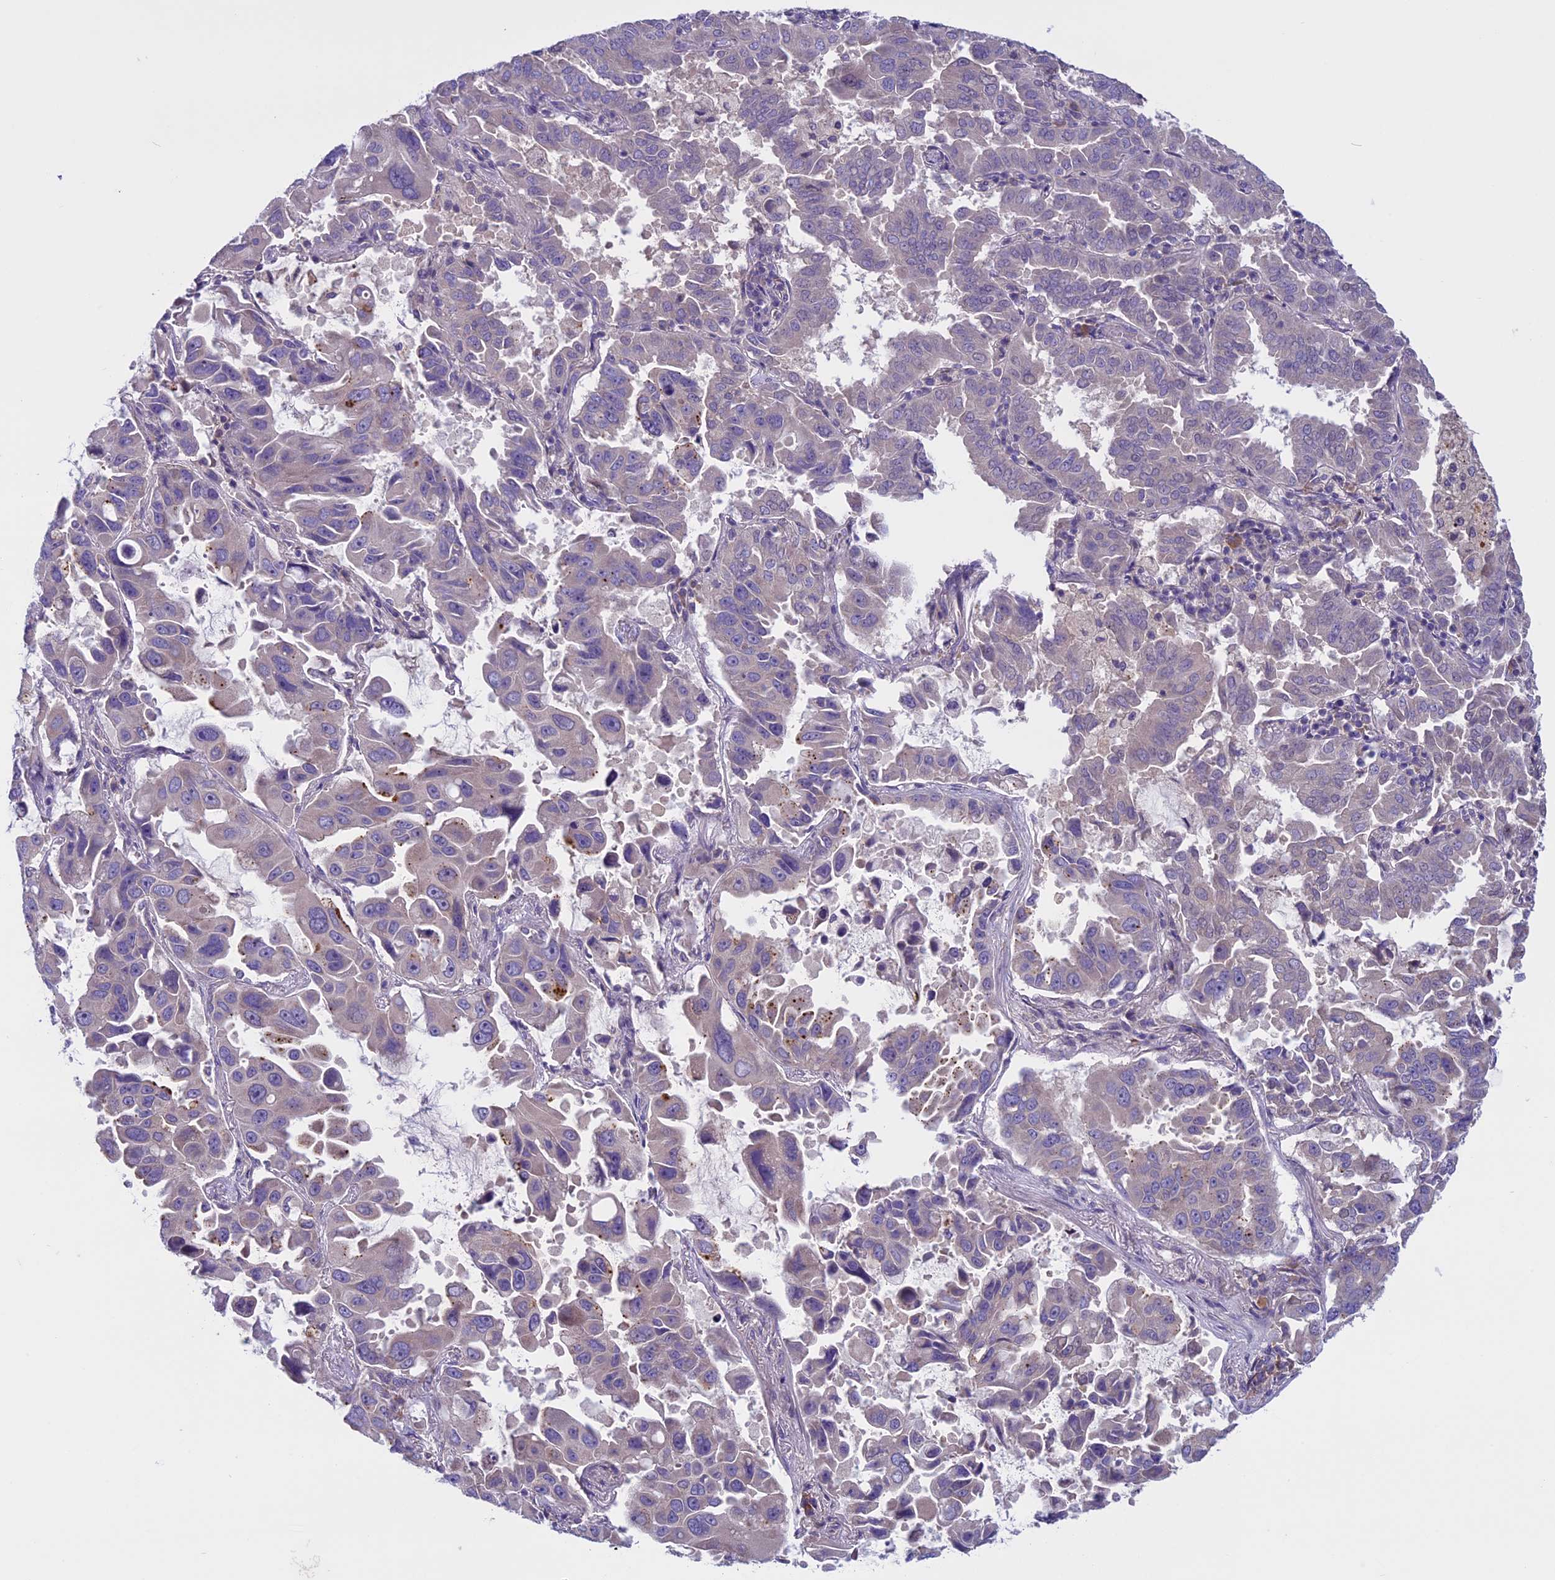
{"staining": {"intensity": "negative", "quantity": "none", "location": "none"}, "tissue": "lung cancer", "cell_type": "Tumor cells", "image_type": "cancer", "snomed": [{"axis": "morphology", "description": "Adenocarcinoma, NOS"}, {"axis": "topography", "description": "Lung"}], "caption": "Immunohistochemistry of adenocarcinoma (lung) shows no positivity in tumor cells.", "gene": "DCTN5", "patient": {"sex": "male", "age": 64}}